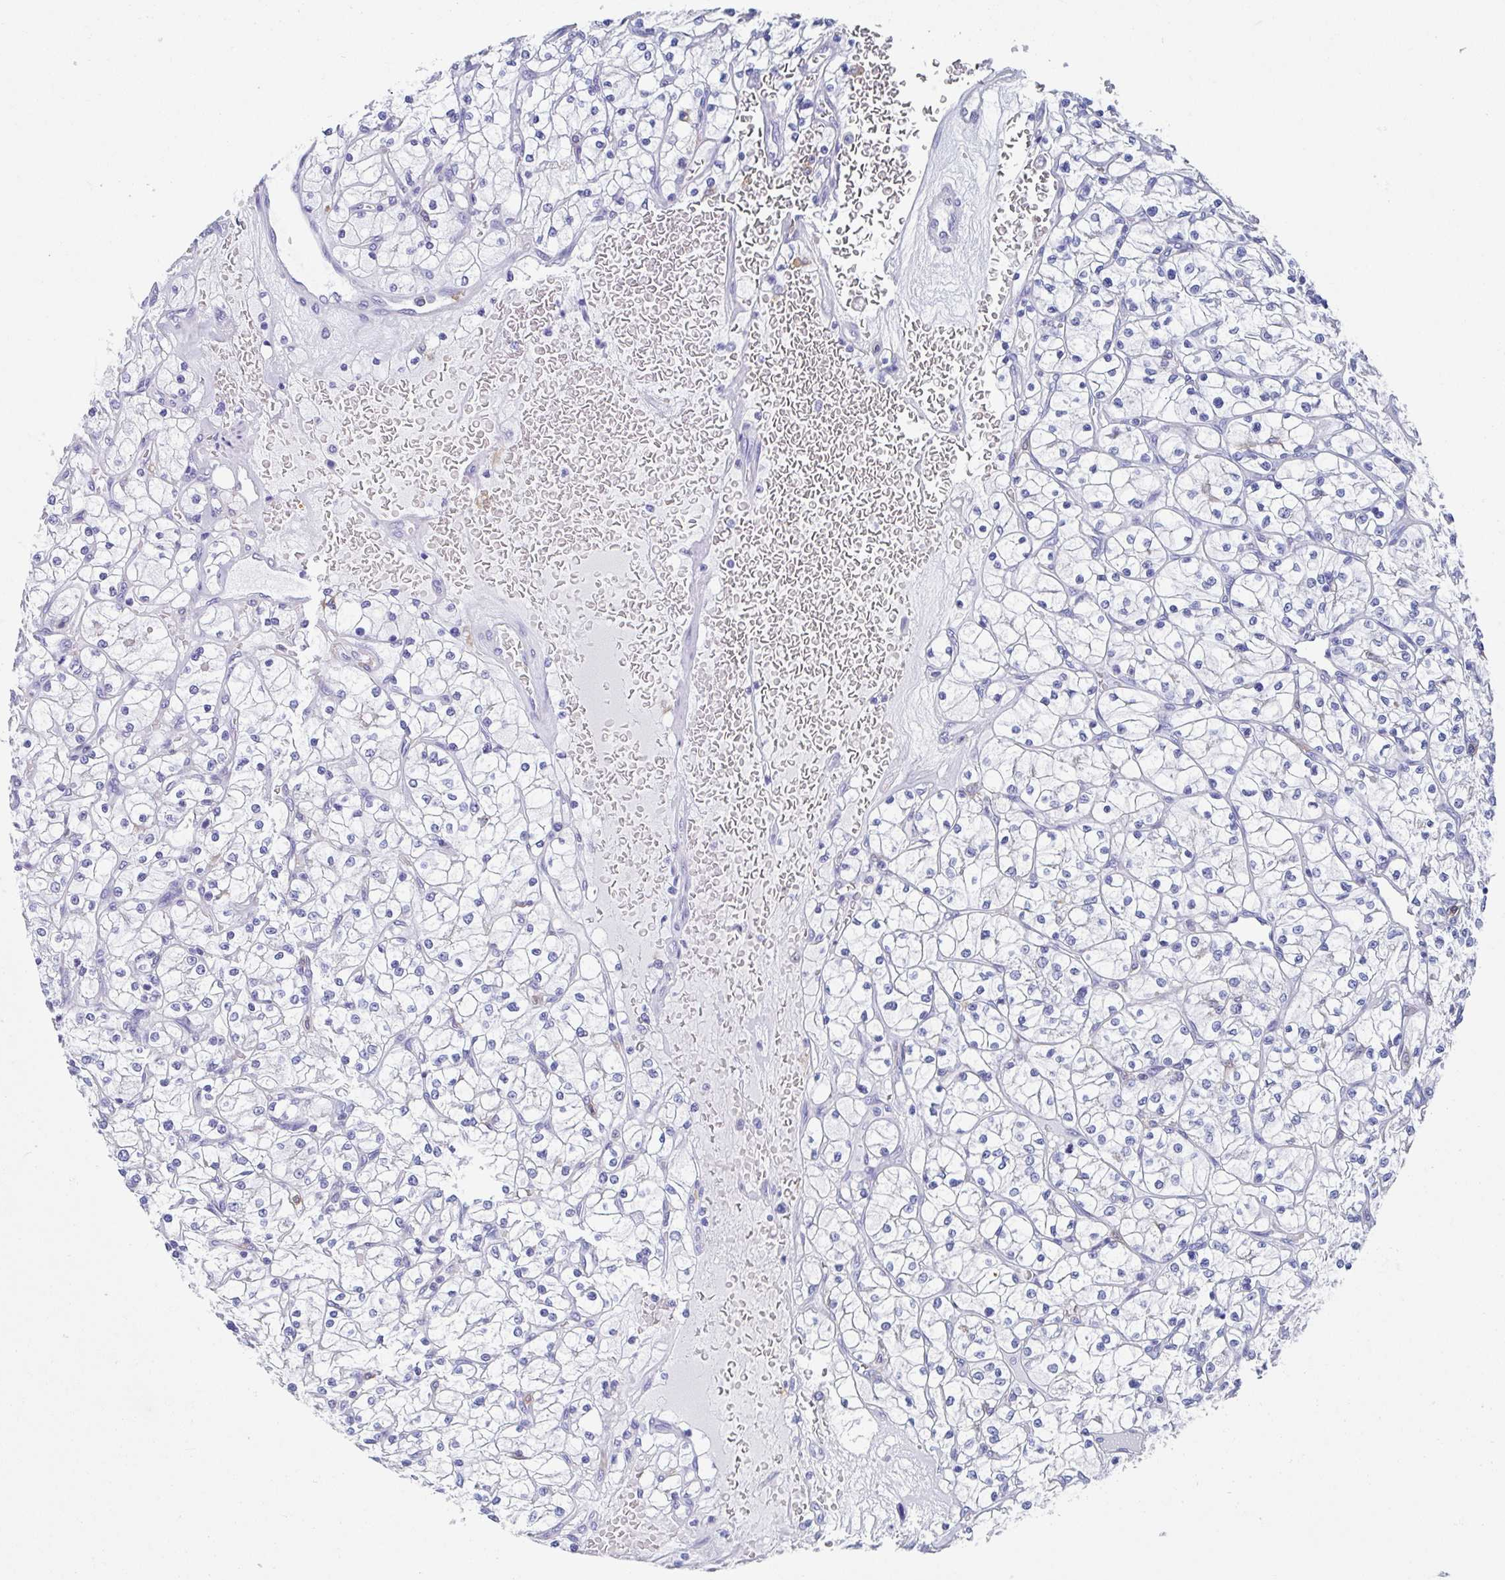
{"staining": {"intensity": "negative", "quantity": "none", "location": "none"}, "tissue": "renal cancer", "cell_type": "Tumor cells", "image_type": "cancer", "snomed": [{"axis": "morphology", "description": "Adenocarcinoma, NOS"}, {"axis": "topography", "description": "Kidney"}], "caption": "Image shows no significant protein expression in tumor cells of adenocarcinoma (renal).", "gene": "FCGR3A", "patient": {"sex": "female", "age": 64}}